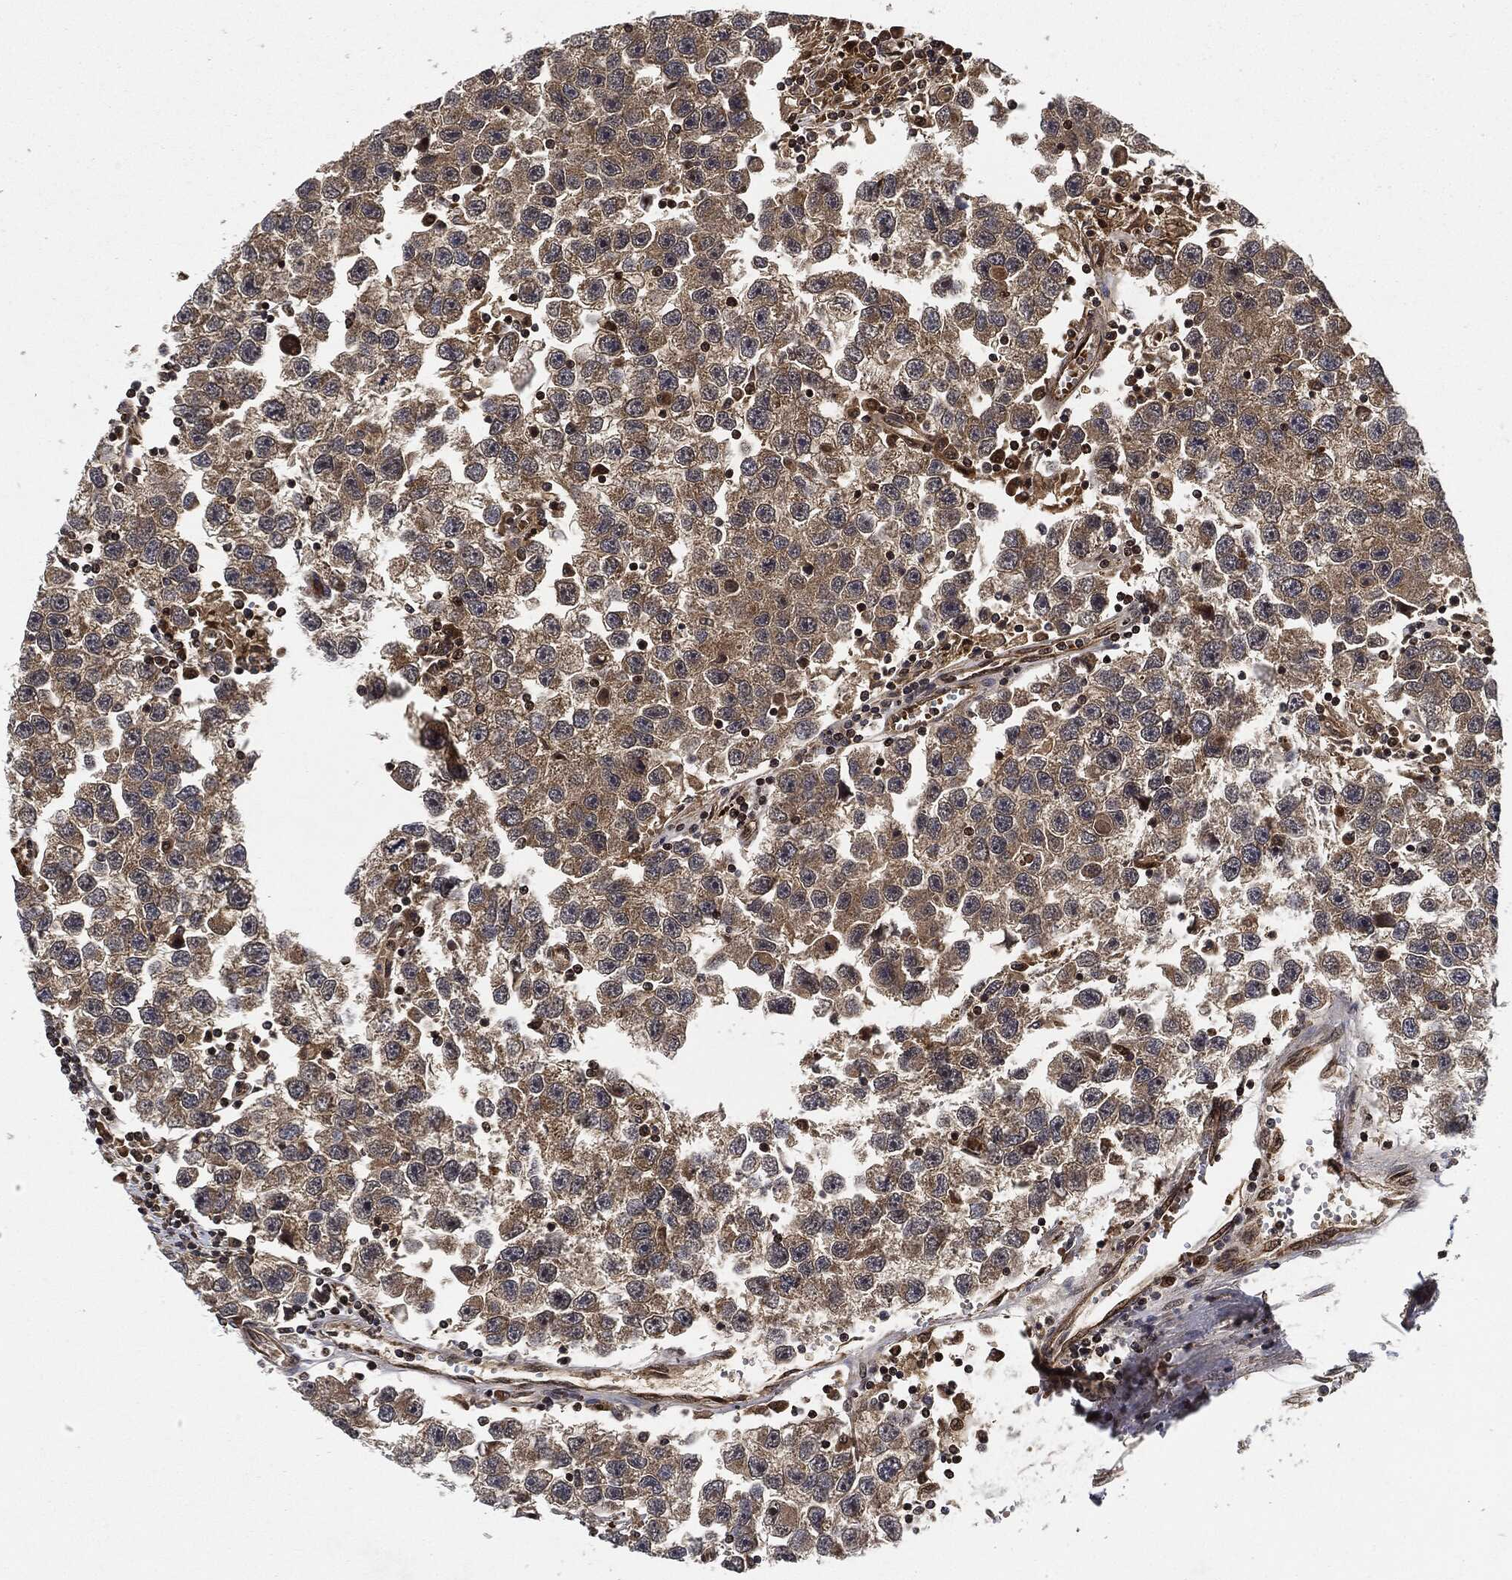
{"staining": {"intensity": "weak", "quantity": "25%-75%", "location": "cytoplasmic/membranous"}, "tissue": "testis cancer", "cell_type": "Tumor cells", "image_type": "cancer", "snomed": [{"axis": "morphology", "description": "Seminoma, NOS"}, {"axis": "topography", "description": "Testis"}], "caption": "Immunohistochemistry of seminoma (testis) displays low levels of weak cytoplasmic/membranous positivity in about 25%-75% of tumor cells.", "gene": "RNASEL", "patient": {"sex": "male", "age": 26}}